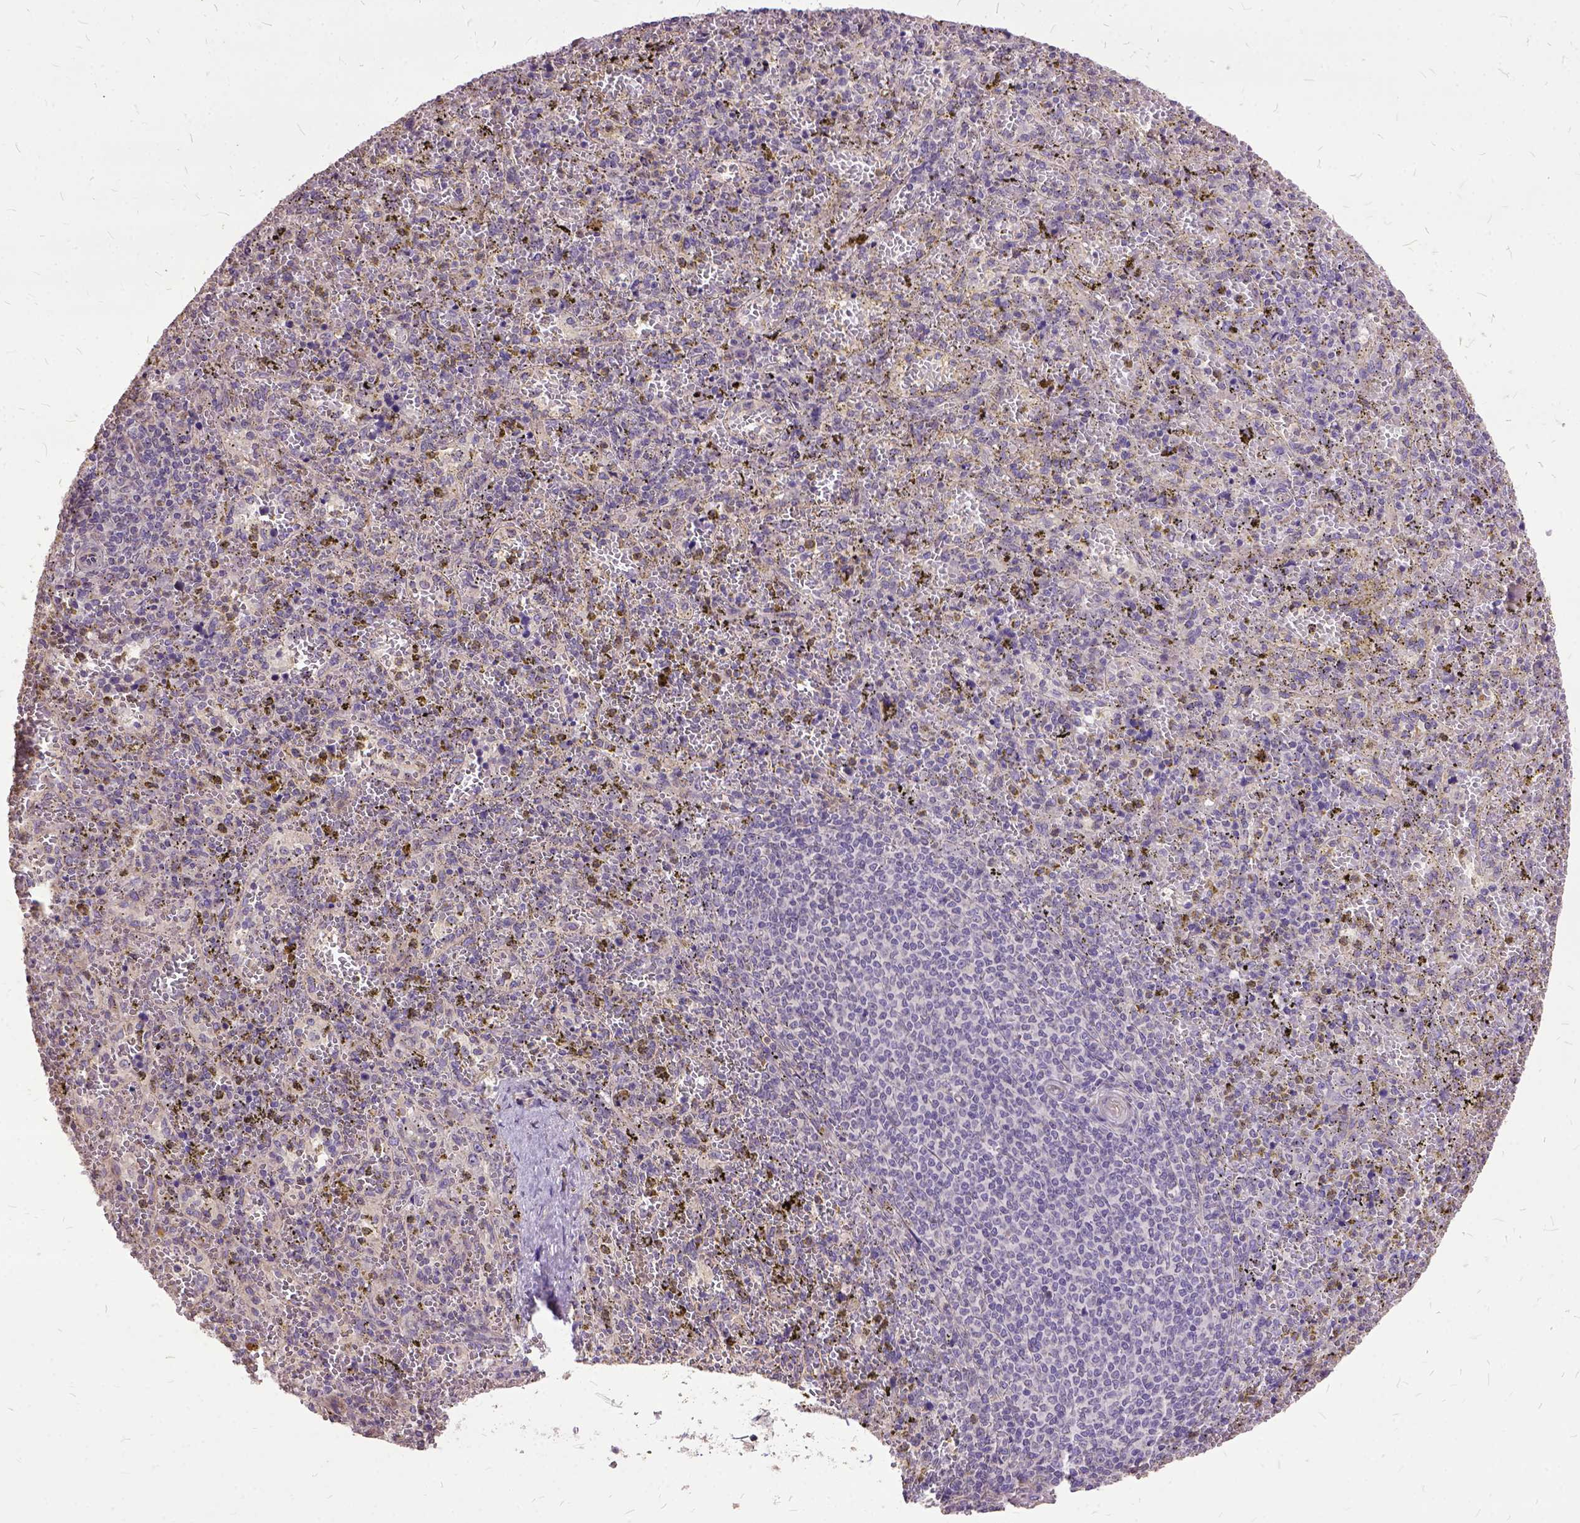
{"staining": {"intensity": "negative", "quantity": "none", "location": "none"}, "tissue": "spleen", "cell_type": "Cells in red pulp", "image_type": "normal", "snomed": [{"axis": "morphology", "description": "Normal tissue, NOS"}, {"axis": "topography", "description": "Spleen"}], "caption": "Immunohistochemistry (IHC) image of benign human spleen stained for a protein (brown), which demonstrates no staining in cells in red pulp.", "gene": "AREG", "patient": {"sex": "female", "age": 50}}